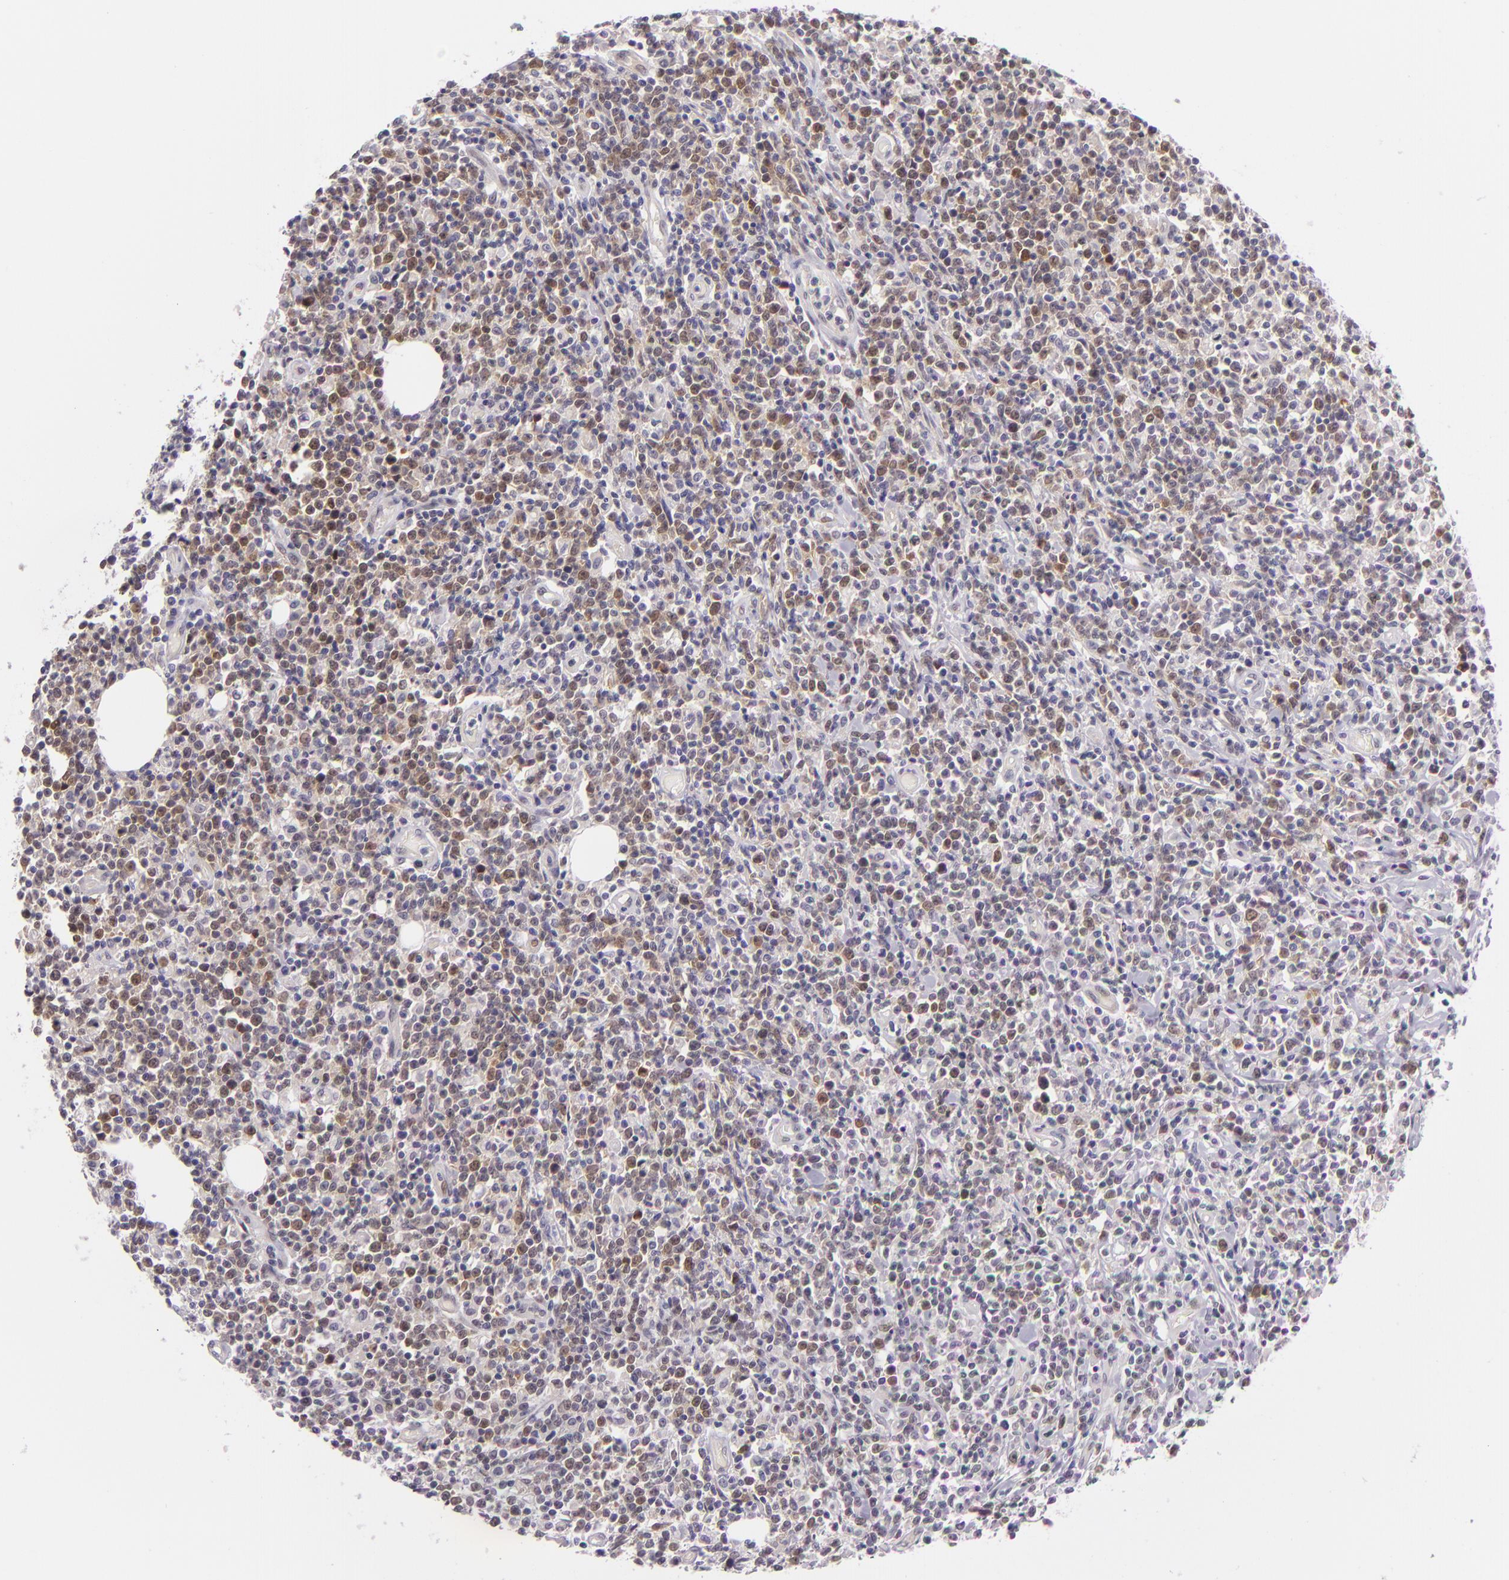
{"staining": {"intensity": "moderate", "quantity": ">75%", "location": "nuclear"}, "tissue": "lymphoma", "cell_type": "Tumor cells", "image_type": "cancer", "snomed": [{"axis": "morphology", "description": "Malignant lymphoma, non-Hodgkin's type, High grade"}, {"axis": "topography", "description": "Colon"}], "caption": "Immunohistochemistry (IHC) micrograph of high-grade malignant lymphoma, non-Hodgkin's type stained for a protein (brown), which demonstrates medium levels of moderate nuclear expression in approximately >75% of tumor cells.", "gene": "CSE1L", "patient": {"sex": "male", "age": 82}}